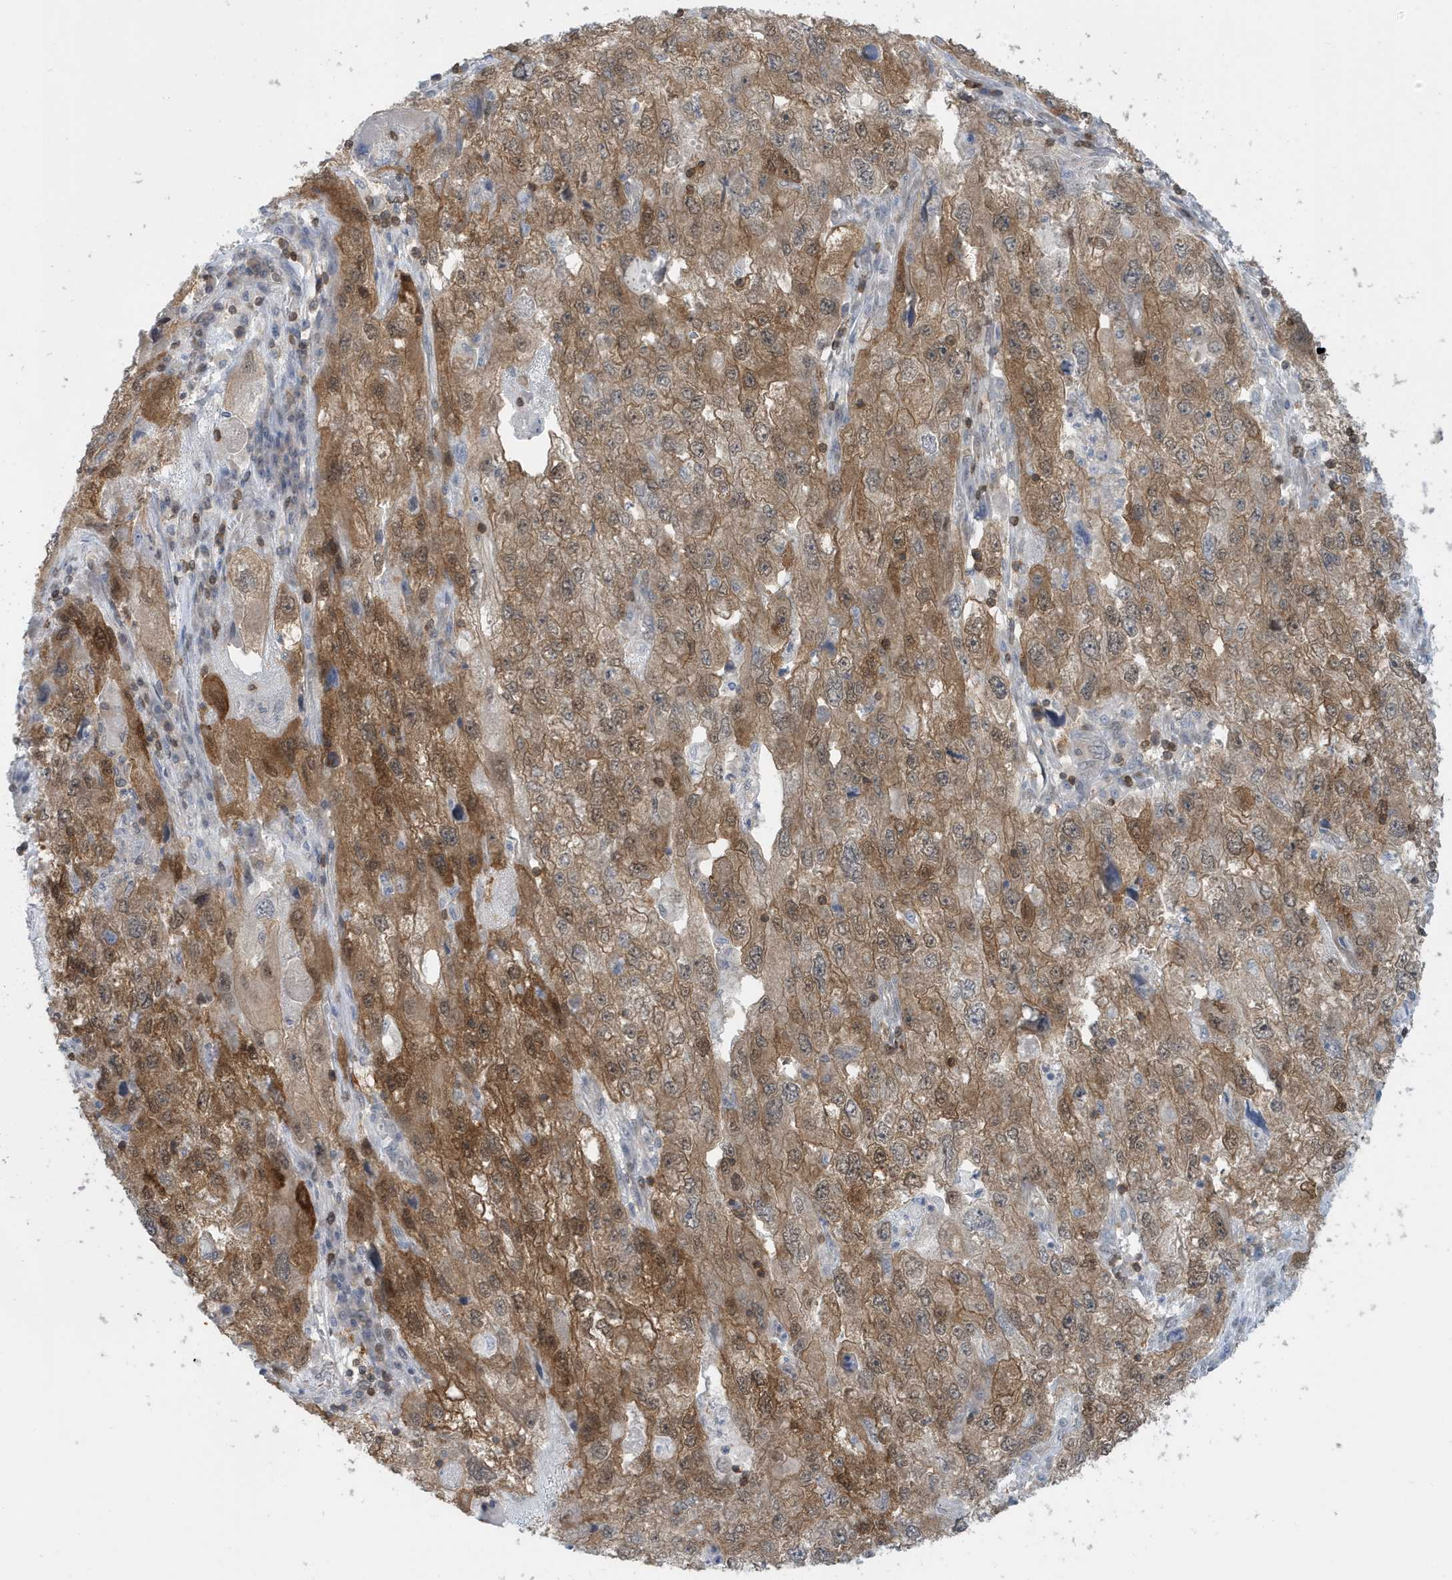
{"staining": {"intensity": "moderate", "quantity": ">75%", "location": "cytoplasmic/membranous,nuclear"}, "tissue": "endometrial cancer", "cell_type": "Tumor cells", "image_type": "cancer", "snomed": [{"axis": "morphology", "description": "Adenocarcinoma, NOS"}, {"axis": "topography", "description": "Endometrium"}], "caption": "Protein expression analysis of human endometrial cancer reveals moderate cytoplasmic/membranous and nuclear positivity in approximately >75% of tumor cells.", "gene": "OGA", "patient": {"sex": "female", "age": 49}}